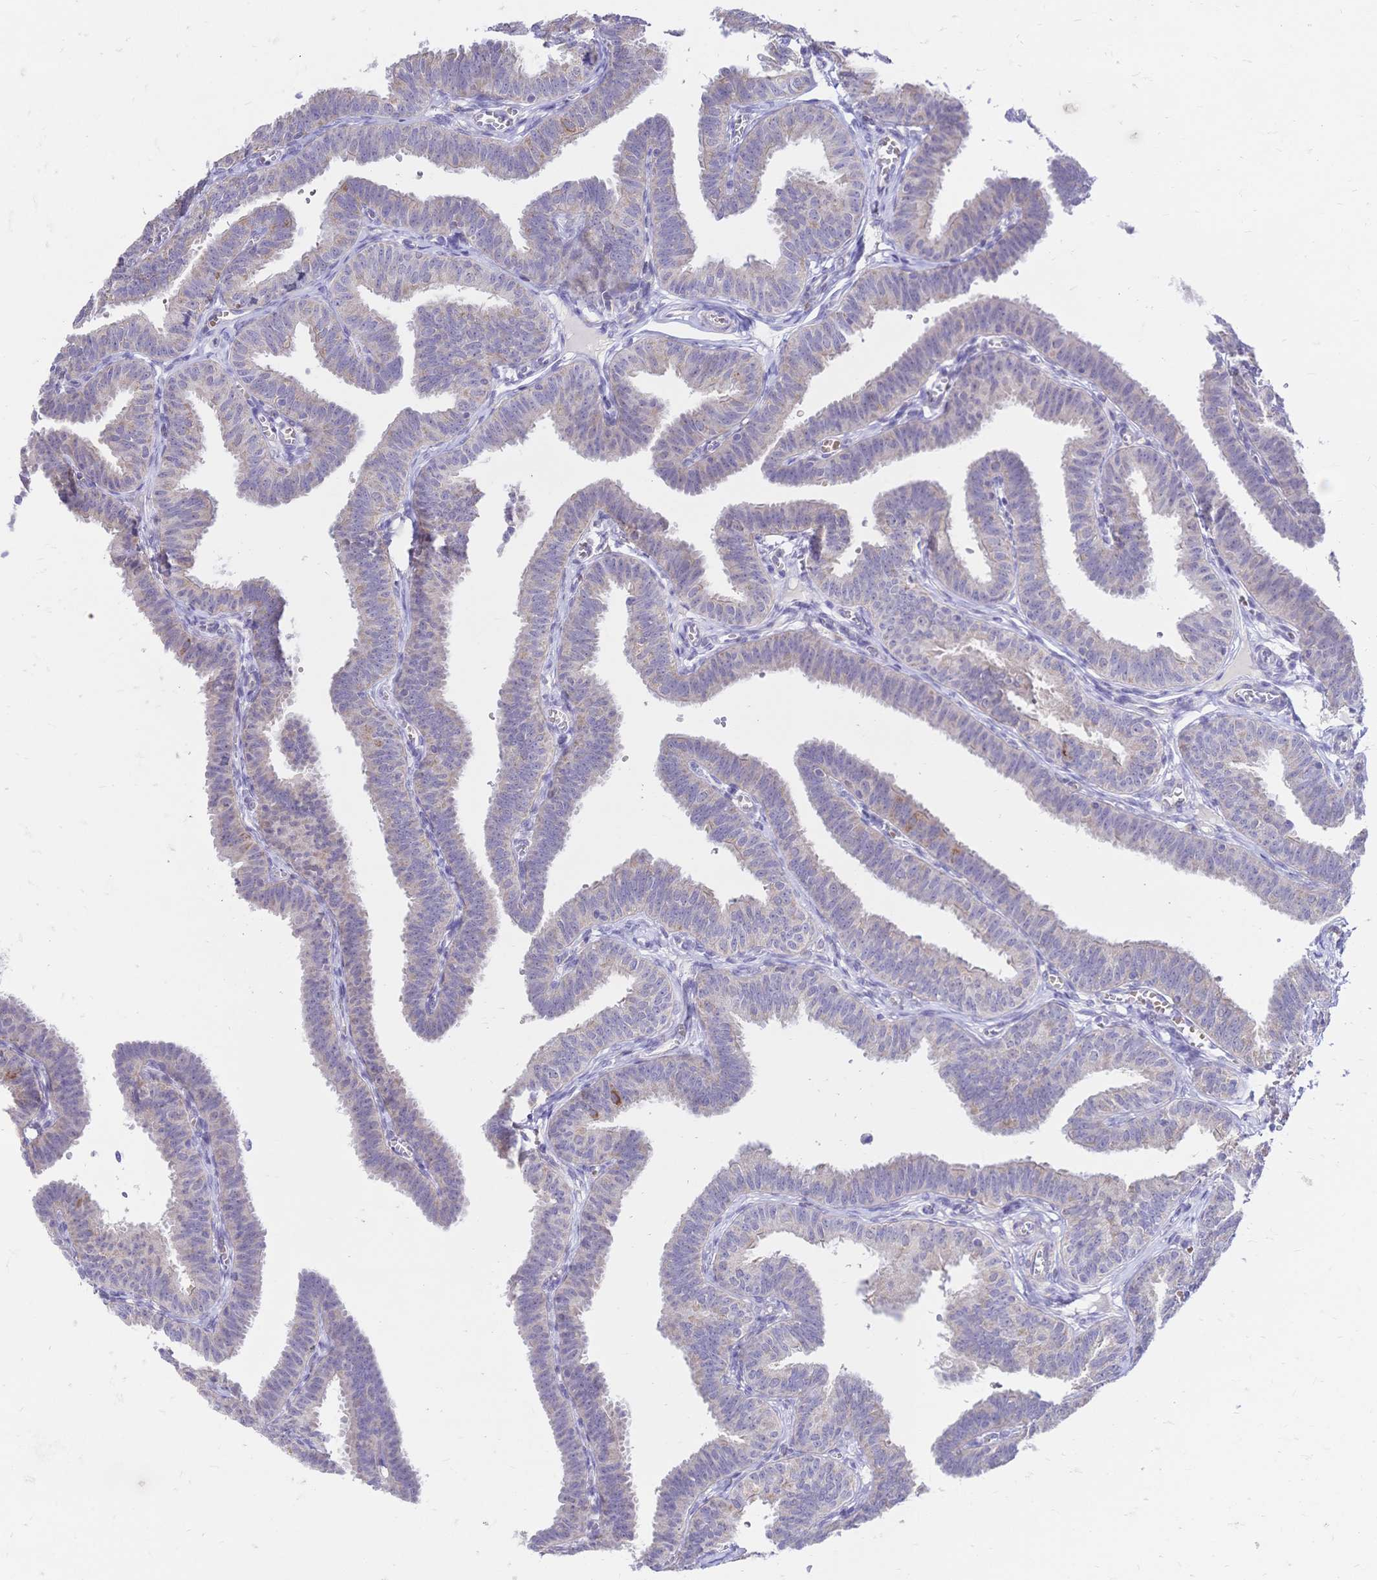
{"staining": {"intensity": "weak", "quantity": ">75%", "location": "cytoplasmic/membranous"}, "tissue": "fallopian tube", "cell_type": "Glandular cells", "image_type": "normal", "snomed": [{"axis": "morphology", "description": "Normal tissue, NOS"}, {"axis": "topography", "description": "Fallopian tube"}], "caption": "Protein staining of unremarkable fallopian tube displays weak cytoplasmic/membranous expression in approximately >75% of glandular cells.", "gene": "CLEC18A", "patient": {"sex": "female", "age": 25}}